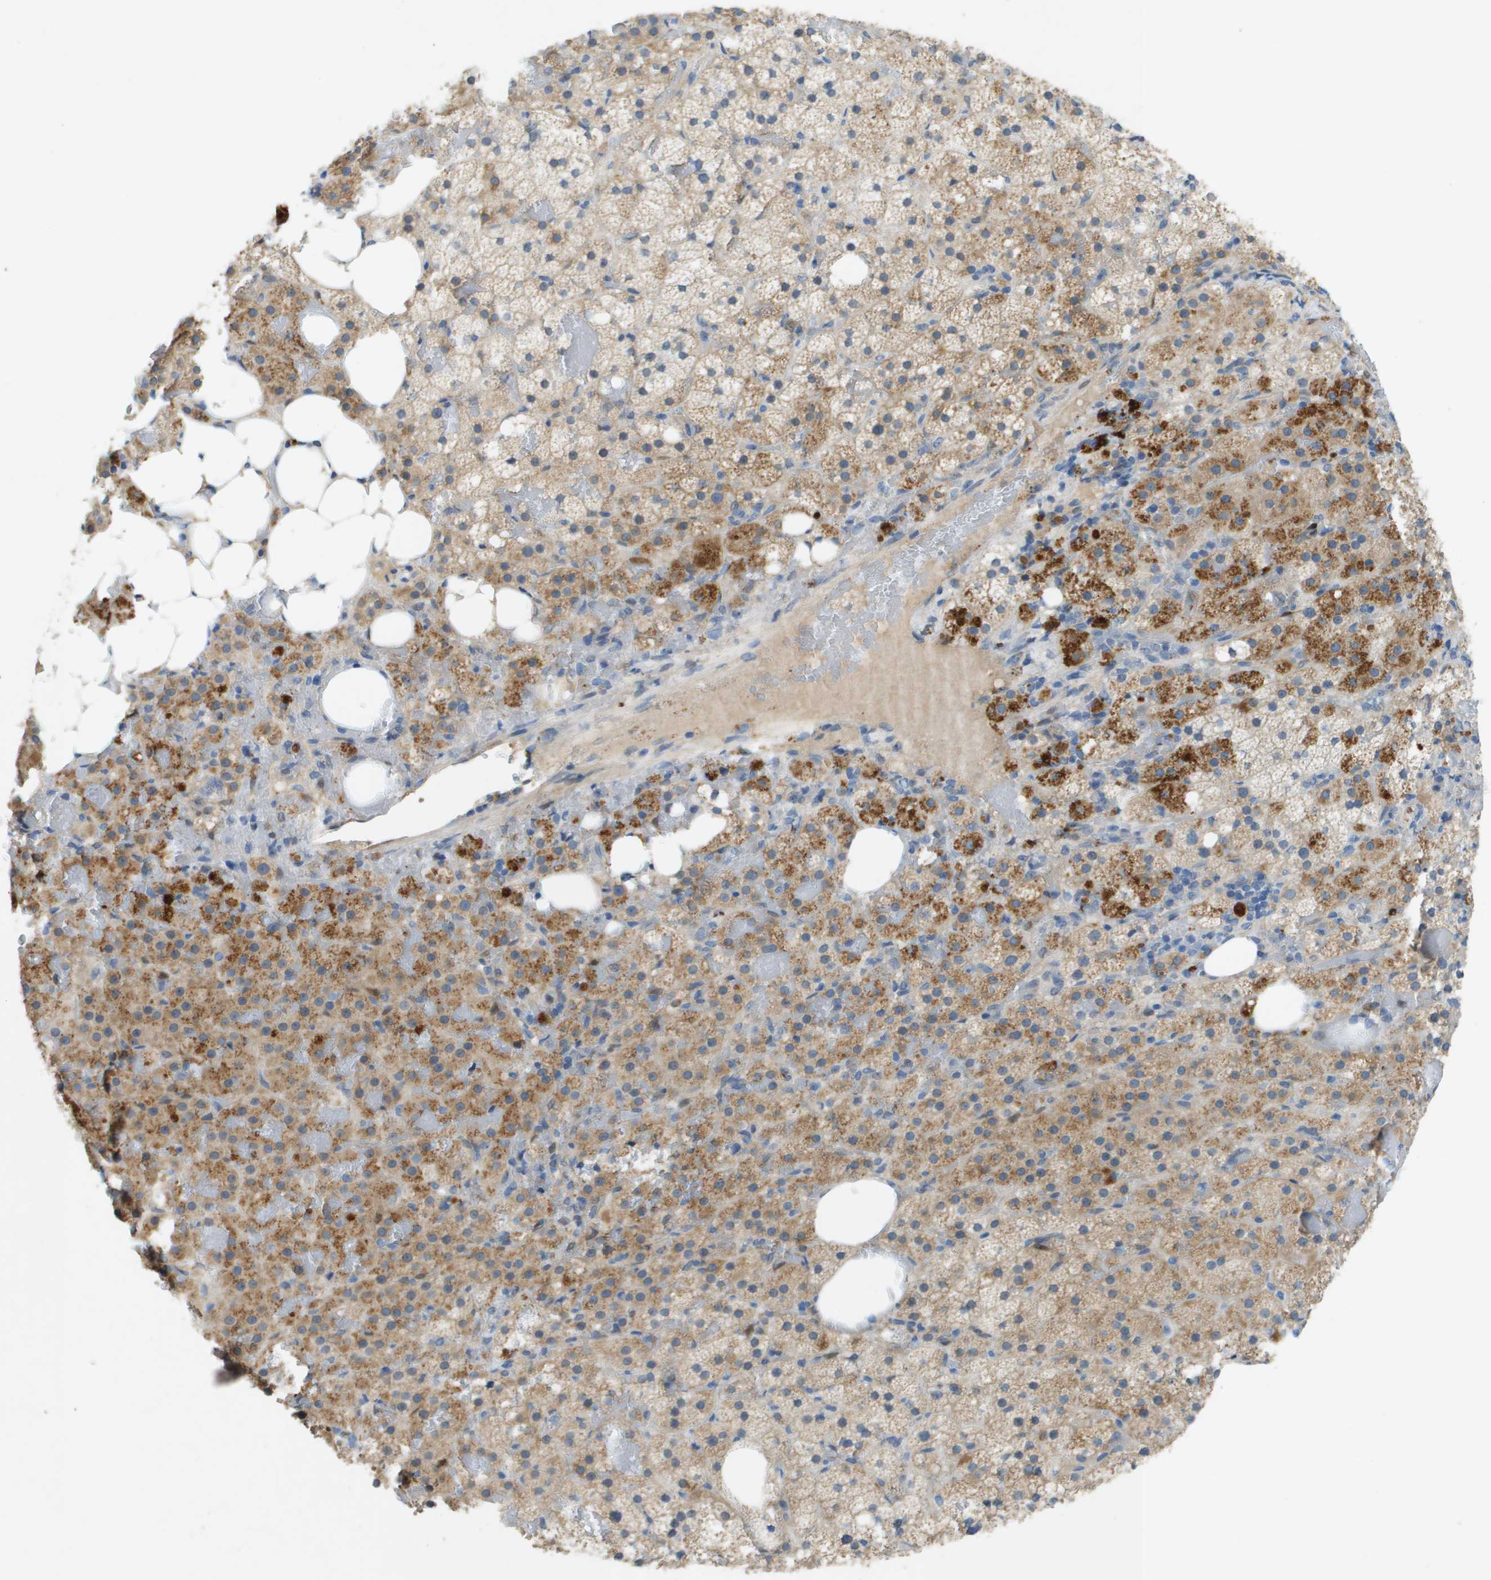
{"staining": {"intensity": "moderate", "quantity": ">75%", "location": "cytoplasmic/membranous"}, "tissue": "adrenal gland", "cell_type": "Glandular cells", "image_type": "normal", "snomed": [{"axis": "morphology", "description": "Normal tissue, NOS"}, {"axis": "topography", "description": "Adrenal gland"}], "caption": "A brown stain labels moderate cytoplasmic/membranous staining of a protein in glandular cells of normal human adrenal gland. Using DAB (3,3'-diaminobenzidine) (brown) and hematoxylin (blue) stains, captured at high magnification using brightfield microscopy.", "gene": "CYGB", "patient": {"sex": "female", "age": 59}}